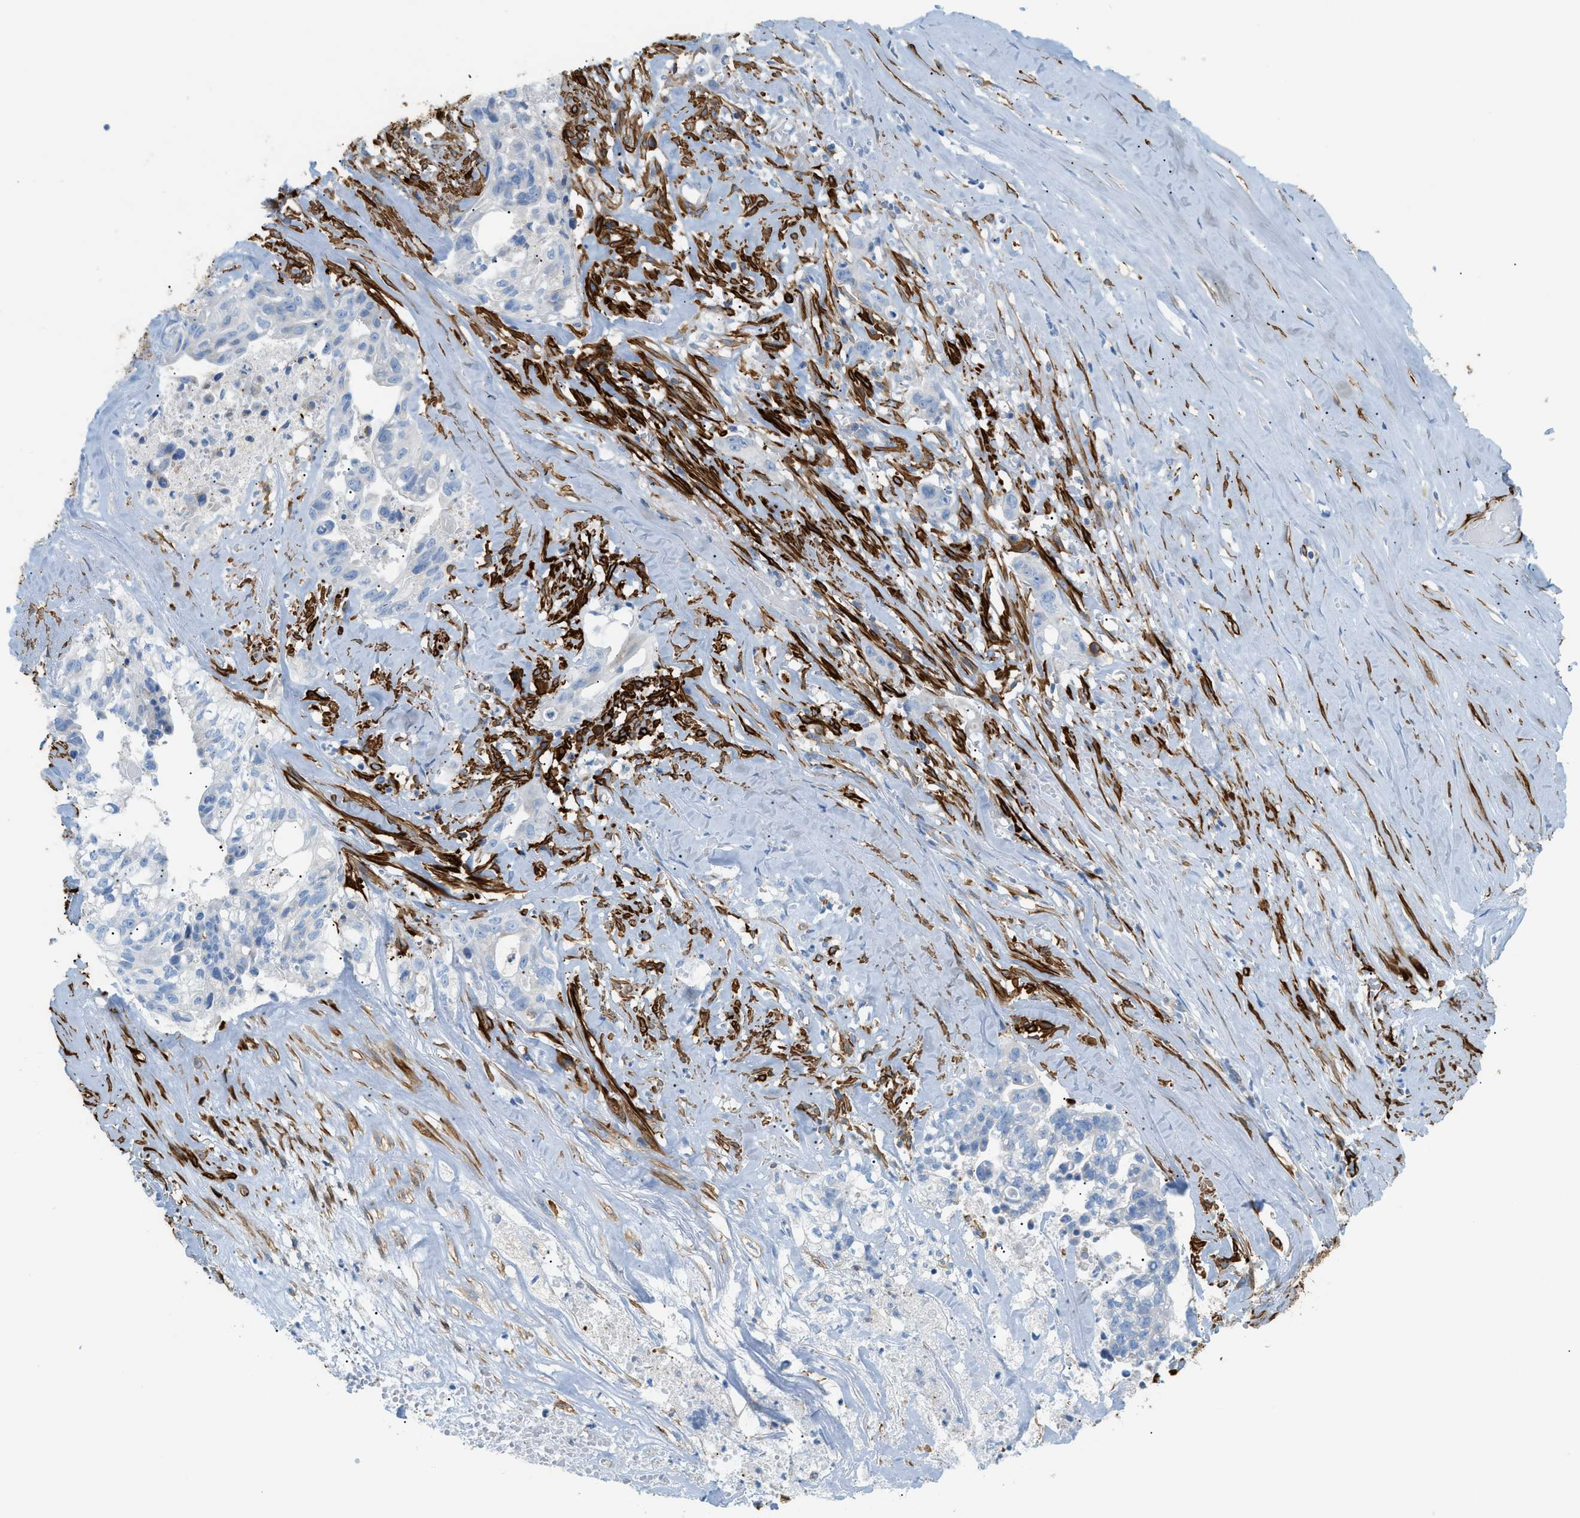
{"staining": {"intensity": "negative", "quantity": "none", "location": "none"}, "tissue": "liver cancer", "cell_type": "Tumor cells", "image_type": "cancer", "snomed": [{"axis": "morphology", "description": "Cholangiocarcinoma"}, {"axis": "topography", "description": "Liver"}], "caption": "This is an IHC micrograph of human liver cancer. There is no expression in tumor cells.", "gene": "MYH11", "patient": {"sex": "female", "age": 70}}